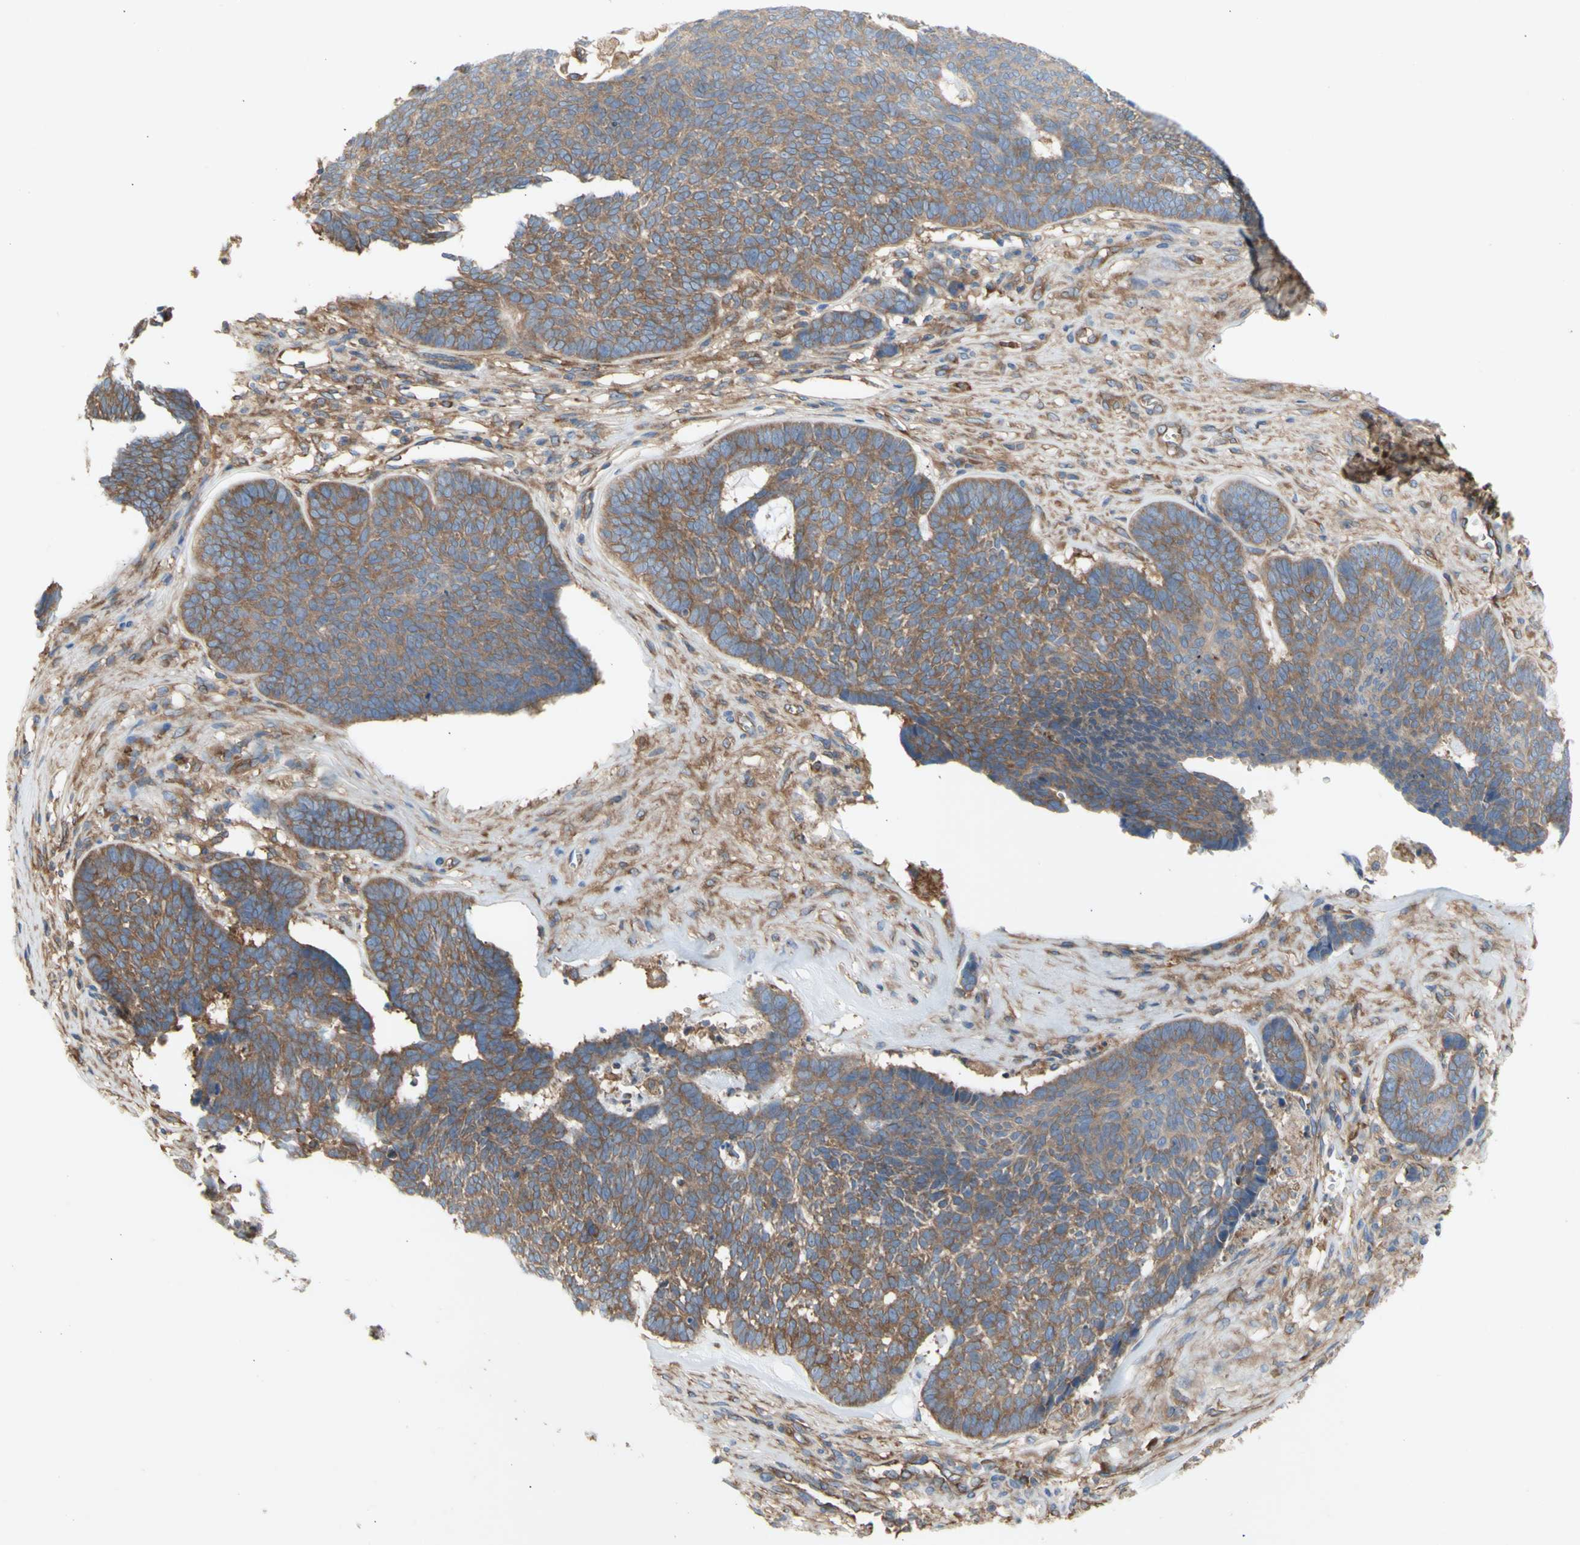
{"staining": {"intensity": "moderate", "quantity": "25%-75%", "location": "cytoplasmic/membranous"}, "tissue": "skin cancer", "cell_type": "Tumor cells", "image_type": "cancer", "snomed": [{"axis": "morphology", "description": "Basal cell carcinoma"}, {"axis": "topography", "description": "Skin"}], "caption": "An immunohistochemistry image of neoplastic tissue is shown. Protein staining in brown highlights moderate cytoplasmic/membranous positivity in basal cell carcinoma (skin) within tumor cells.", "gene": "KLC1", "patient": {"sex": "male", "age": 84}}